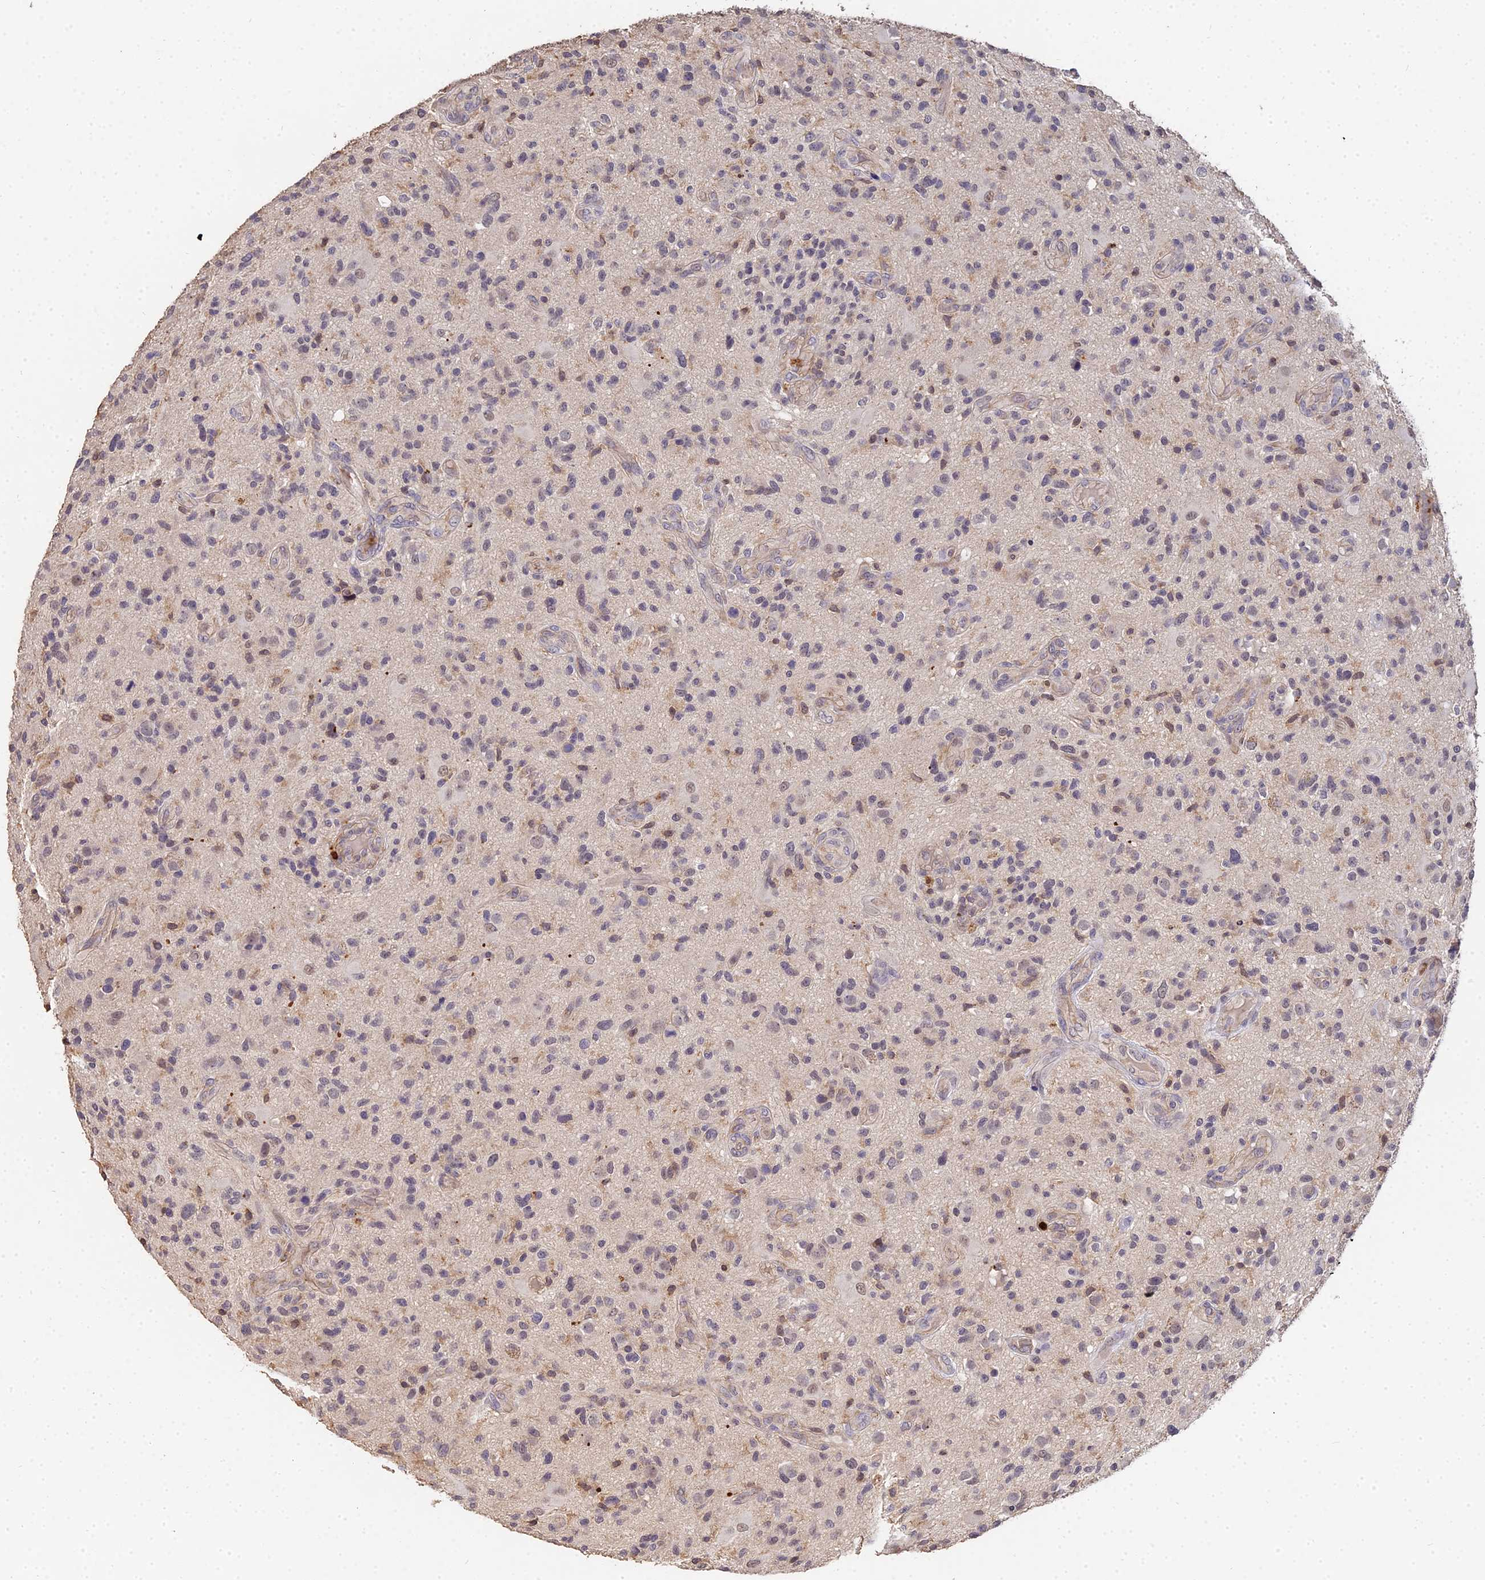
{"staining": {"intensity": "weak", "quantity": "25%-75%", "location": "nuclear"}, "tissue": "glioma", "cell_type": "Tumor cells", "image_type": "cancer", "snomed": [{"axis": "morphology", "description": "Glioma, malignant, High grade"}, {"axis": "topography", "description": "Brain"}], "caption": "Tumor cells display weak nuclear staining in about 25%-75% of cells in glioma.", "gene": "LSM5", "patient": {"sex": "male", "age": 47}}